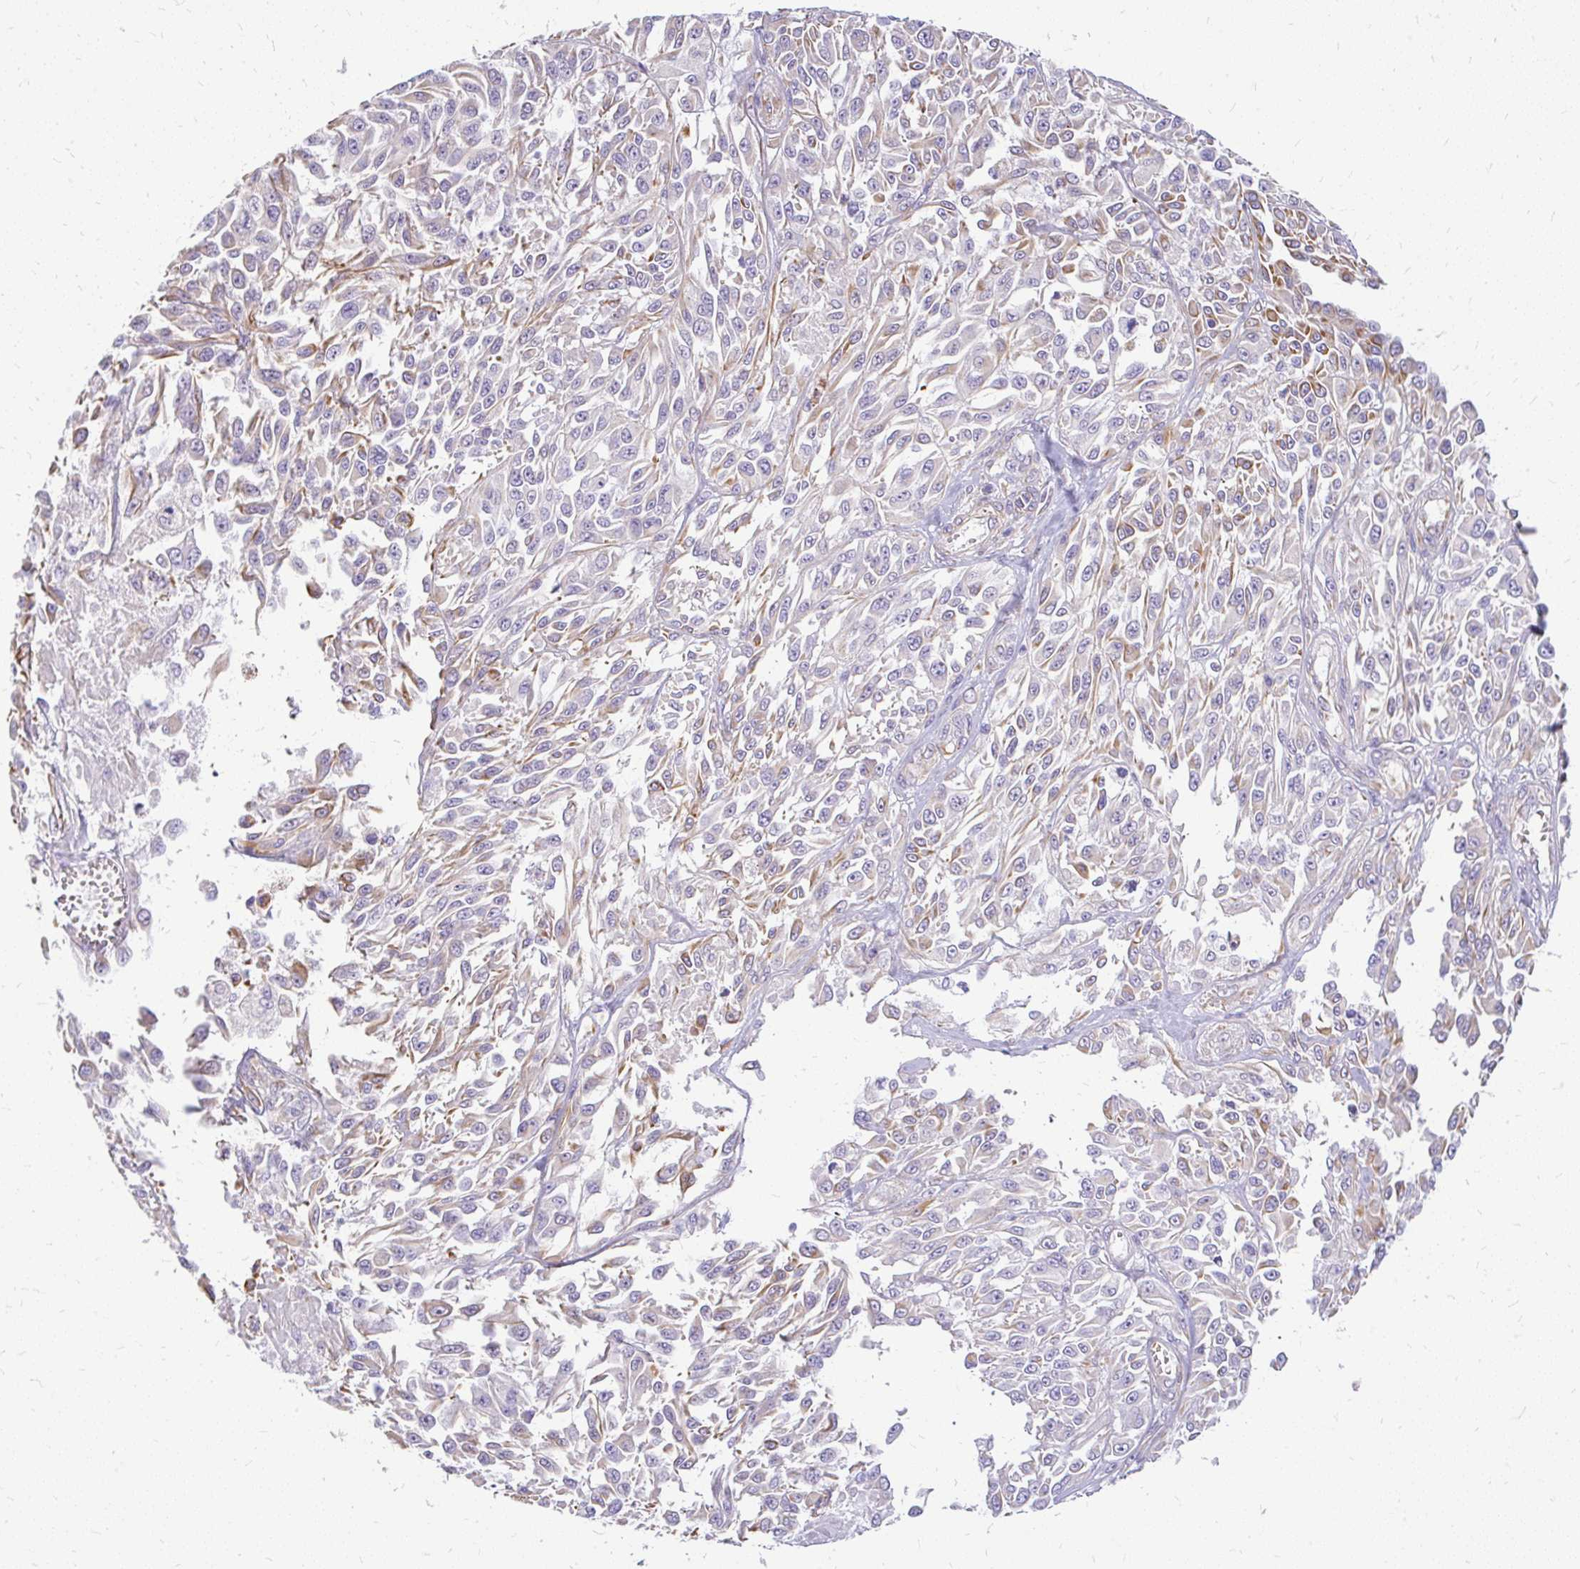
{"staining": {"intensity": "moderate", "quantity": "25%-75%", "location": "cytoplasmic/membranous"}, "tissue": "melanoma", "cell_type": "Tumor cells", "image_type": "cancer", "snomed": [{"axis": "morphology", "description": "Malignant melanoma, NOS"}, {"axis": "topography", "description": "Skin"}], "caption": "Brown immunohistochemical staining in melanoma demonstrates moderate cytoplasmic/membranous staining in approximately 25%-75% of tumor cells.", "gene": "FAM83C", "patient": {"sex": "male", "age": 94}}